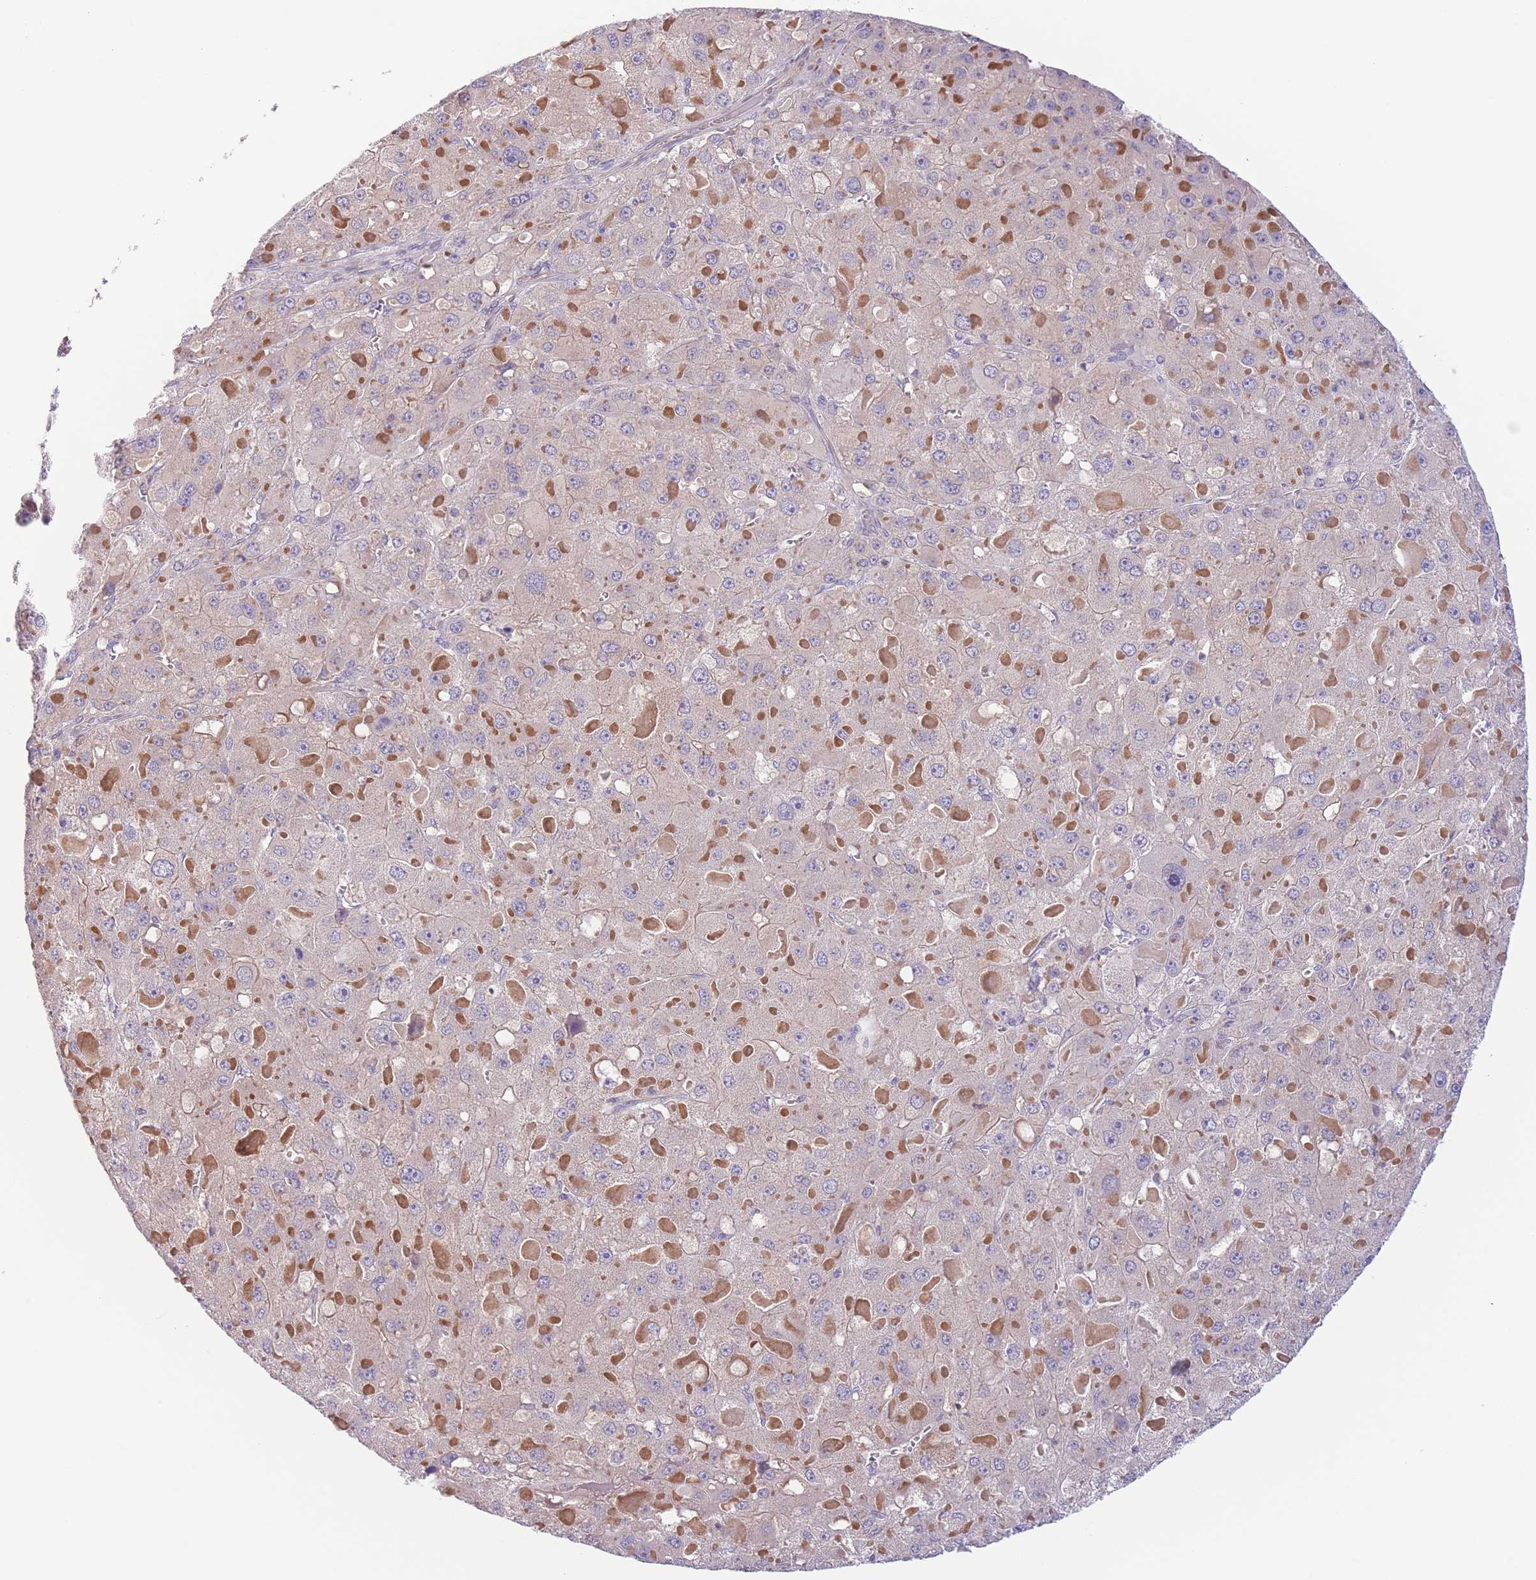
{"staining": {"intensity": "weak", "quantity": ">75%", "location": "cytoplasmic/membranous"}, "tissue": "liver cancer", "cell_type": "Tumor cells", "image_type": "cancer", "snomed": [{"axis": "morphology", "description": "Carcinoma, Hepatocellular, NOS"}, {"axis": "topography", "description": "Liver"}], "caption": "The image shows a brown stain indicating the presence of a protein in the cytoplasmic/membranous of tumor cells in hepatocellular carcinoma (liver).", "gene": "C9orf152", "patient": {"sex": "female", "age": 73}}